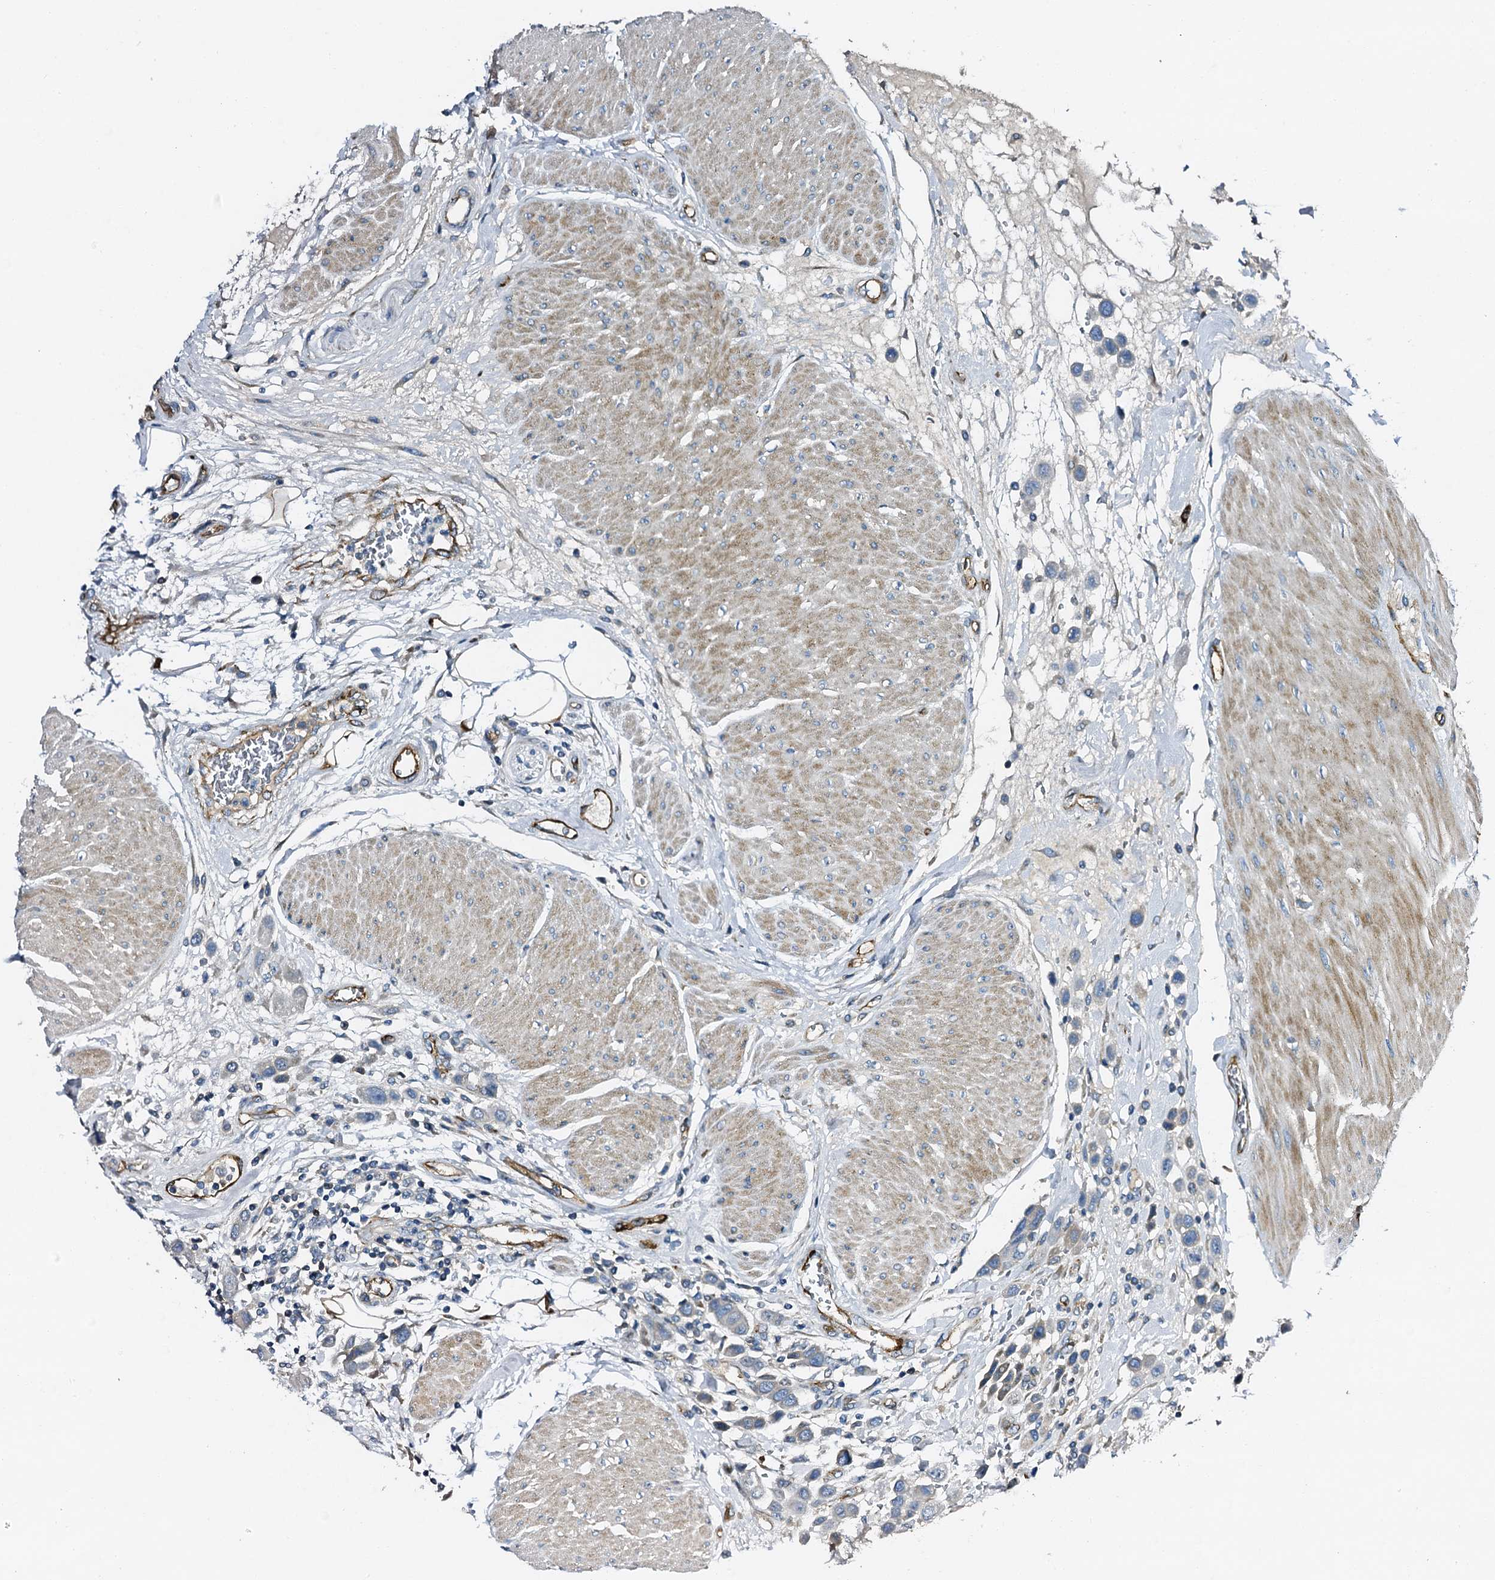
{"staining": {"intensity": "negative", "quantity": "none", "location": "none"}, "tissue": "urothelial cancer", "cell_type": "Tumor cells", "image_type": "cancer", "snomed": [{"axis": "morphology", "description": "Urothelial carcinoma, High grade"}, {"axis": "topography", "description": "Urinary bladder"}], "caption": "This is an immunohistochemistry (IHC) photomicrograph of urothelial cancer. There is no staining in tumor cells.", "gene": "DBX1", "patient": {"sex": "male", "age": 50}}